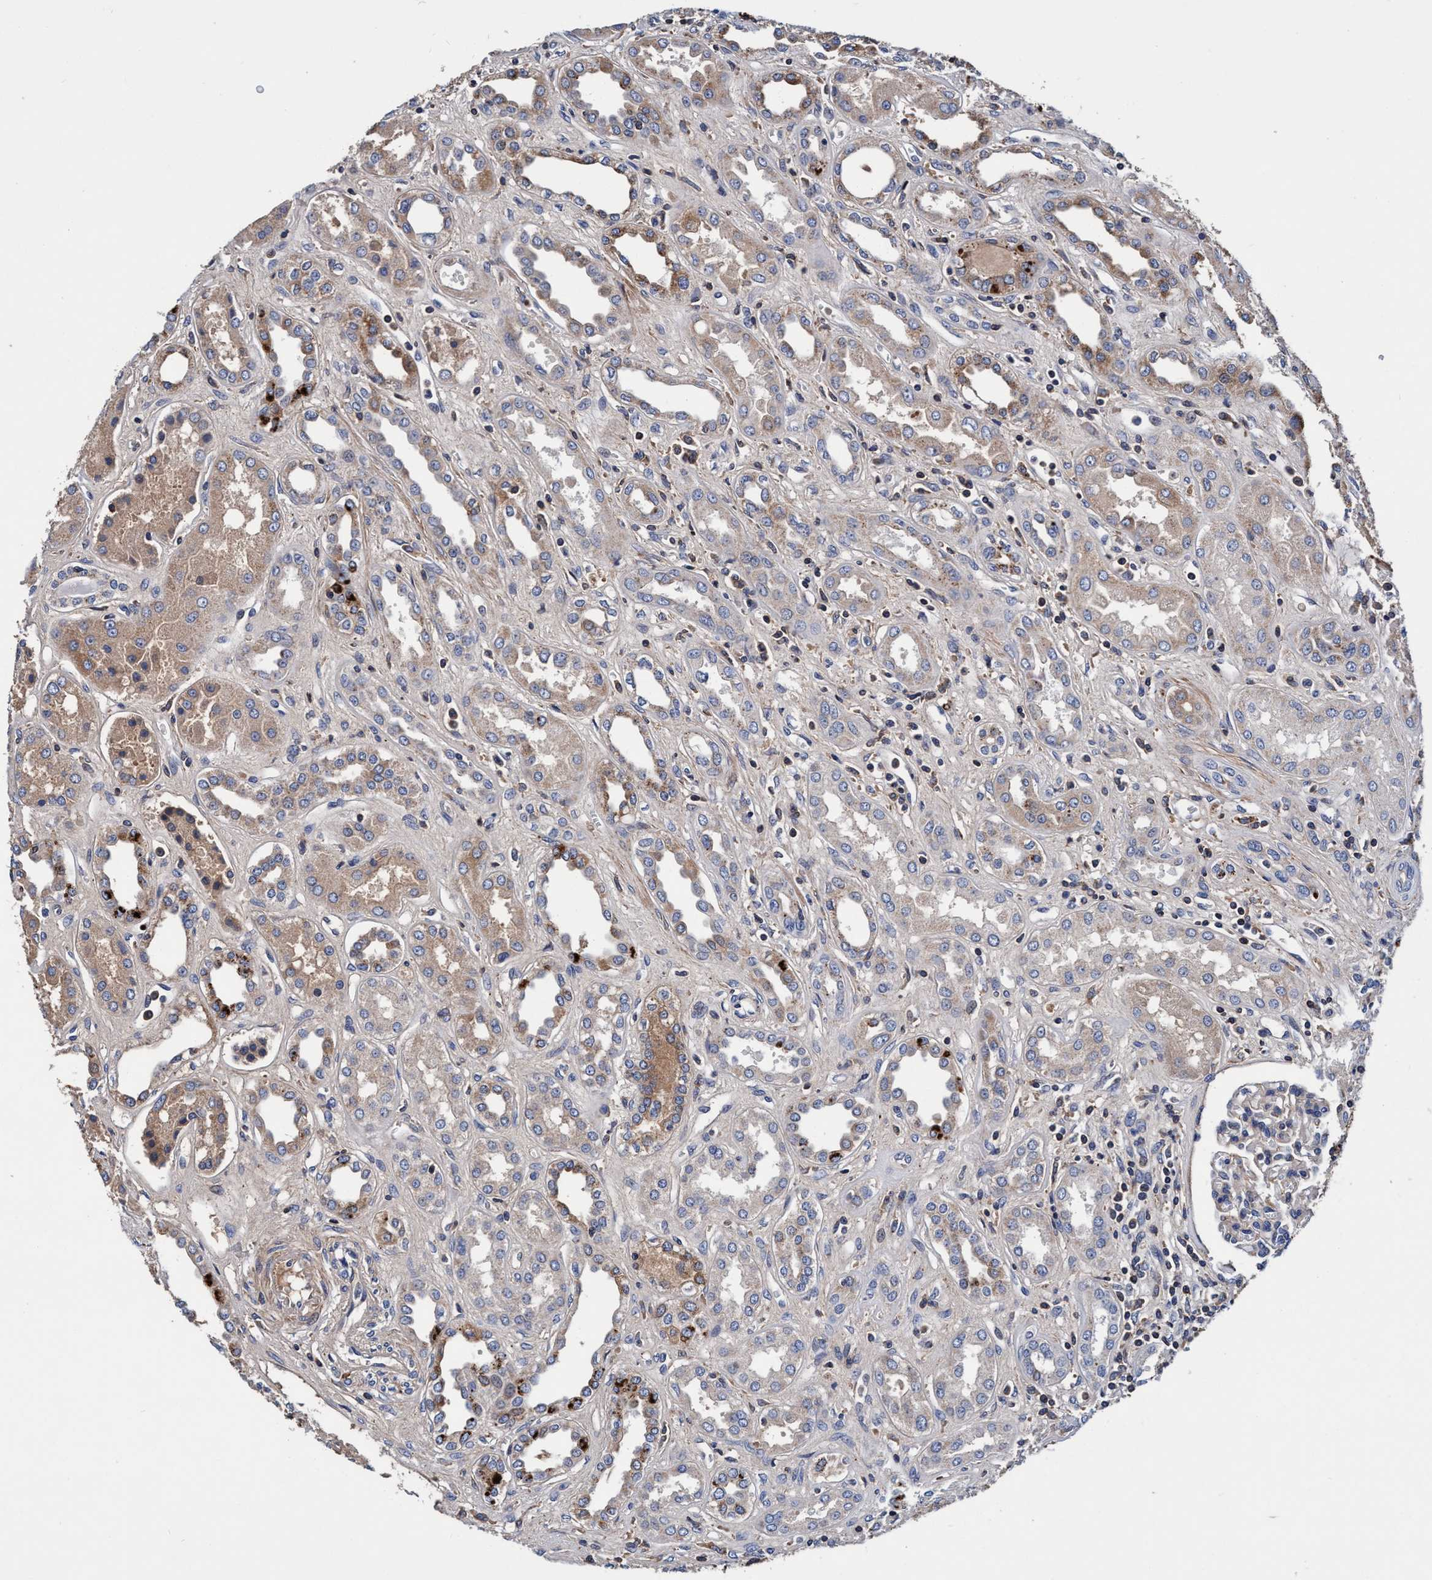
{"staining": {"intensity": "weak", "quantity": "<25%", "location": "cytoplasmic/membranous"}, "tissue": "kidney", "cell_type": "Cells in glomeruli", "image_type": "normal", "snomed": [{"axis": "morphology", "description": "Normal tissue, NOS"}, {"axis": "topography", "description": "Kidney"}], "caption": "High magnification brightfield microscopy of unremarkable kidney stained with DAB (brown) and counterstained with hematoxylin (blue): cells in glomeruli show no significant staining. Nuclei are stained in blue.", "gene": "RNF208", "patient": {"sex": "male", "age": 59}}